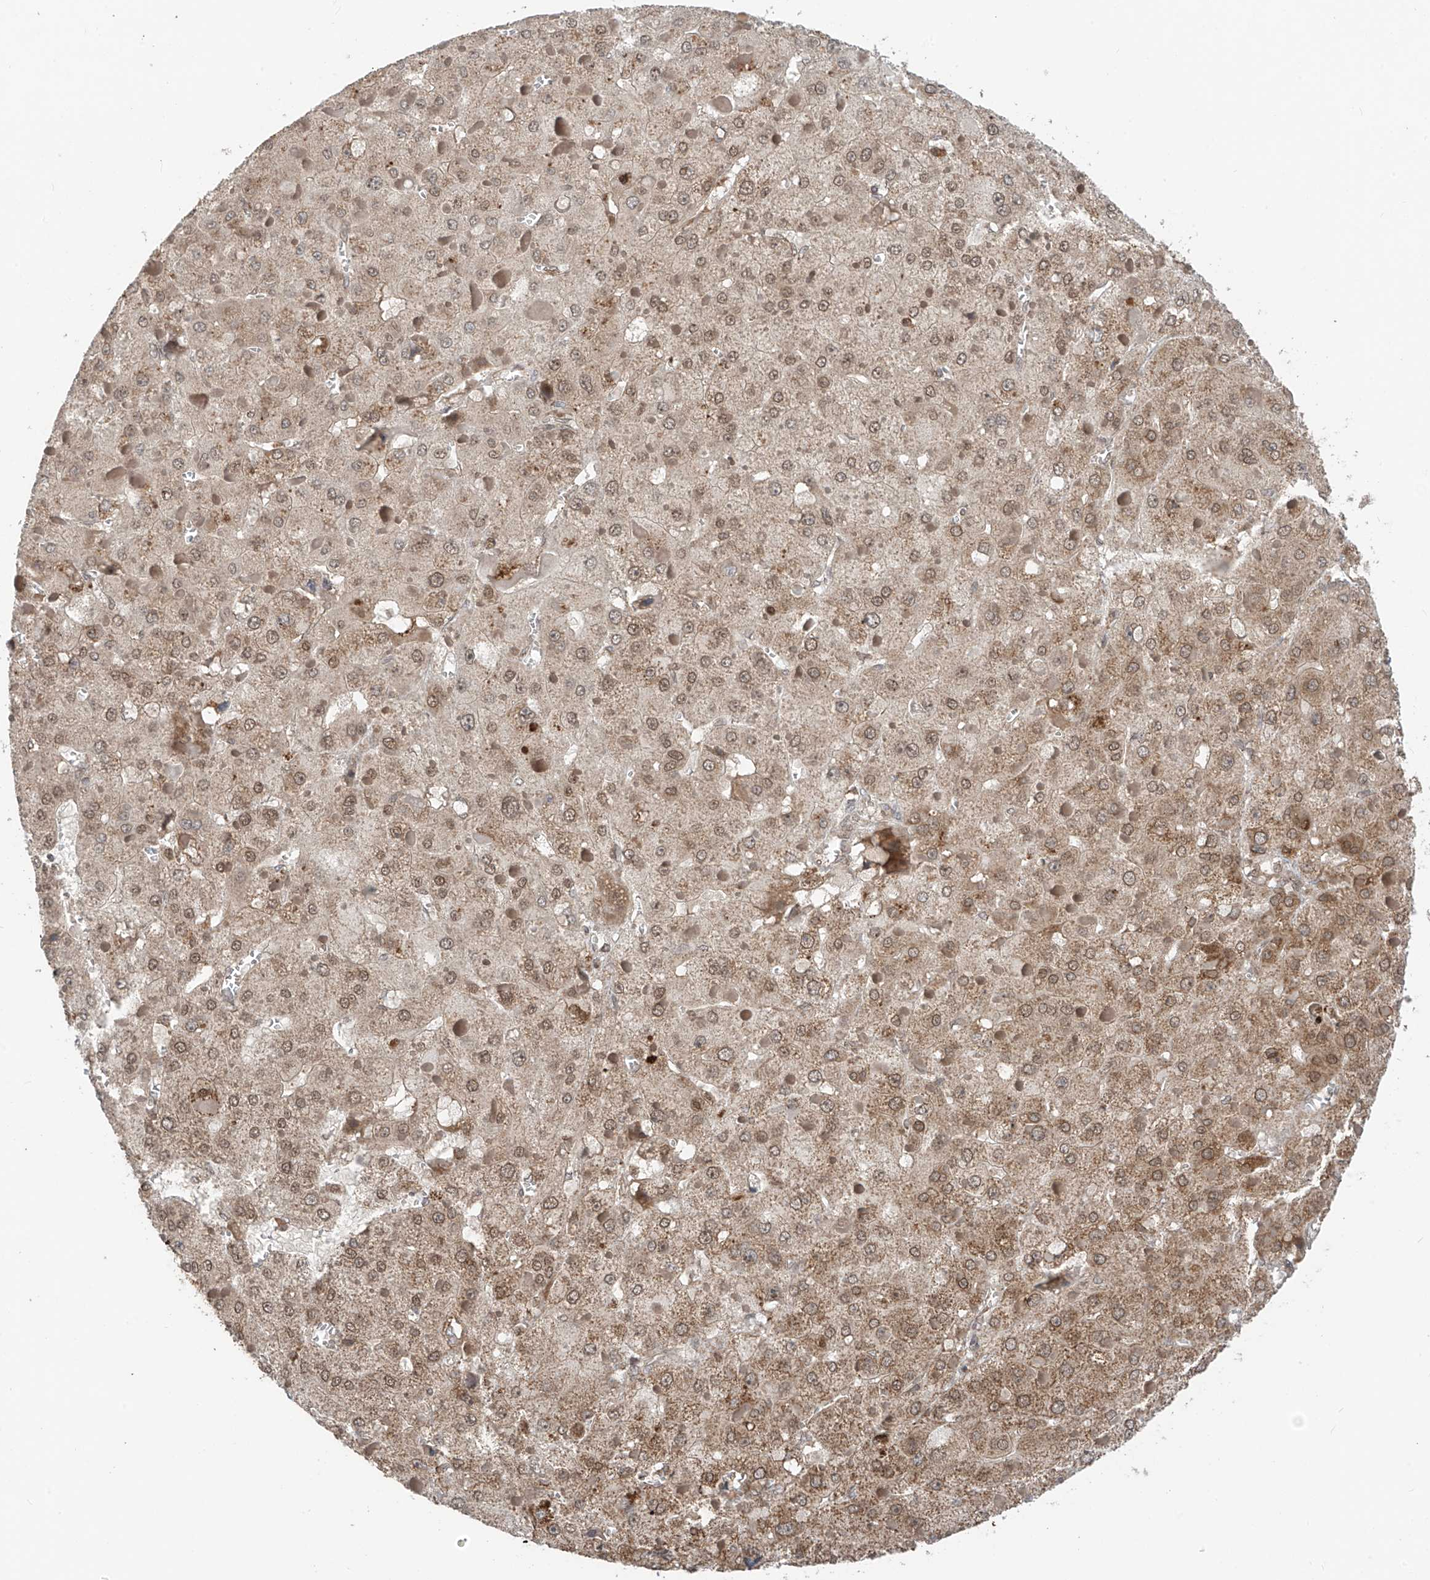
{"staining": {"intensity": "moderate", "quantity": ">75%", "location": "cytoplasmic/membranous,nuclear"}, "tissue": "liver cancer", "cell_type": "Tumor cells", "image_type": "cancer", "snomed": [{"axis": "morphology", "description": "Carcinoma, Hepatocellular, NOS"}, {"axis": "topography", "description": "Liver"}], "caption": "Protein expression analysis of human hepatocellular carcinoma (liver) reveals moderate cytoplasmic/membranous and nuclear expression in about >75% of tumor cells. (DAB (3,3'-diaminobenzidine) = brown stain, brightfield microscopy at high magnification).", "gene": "AHCTF1", "patient": {"sex": "female", "age": 73}}